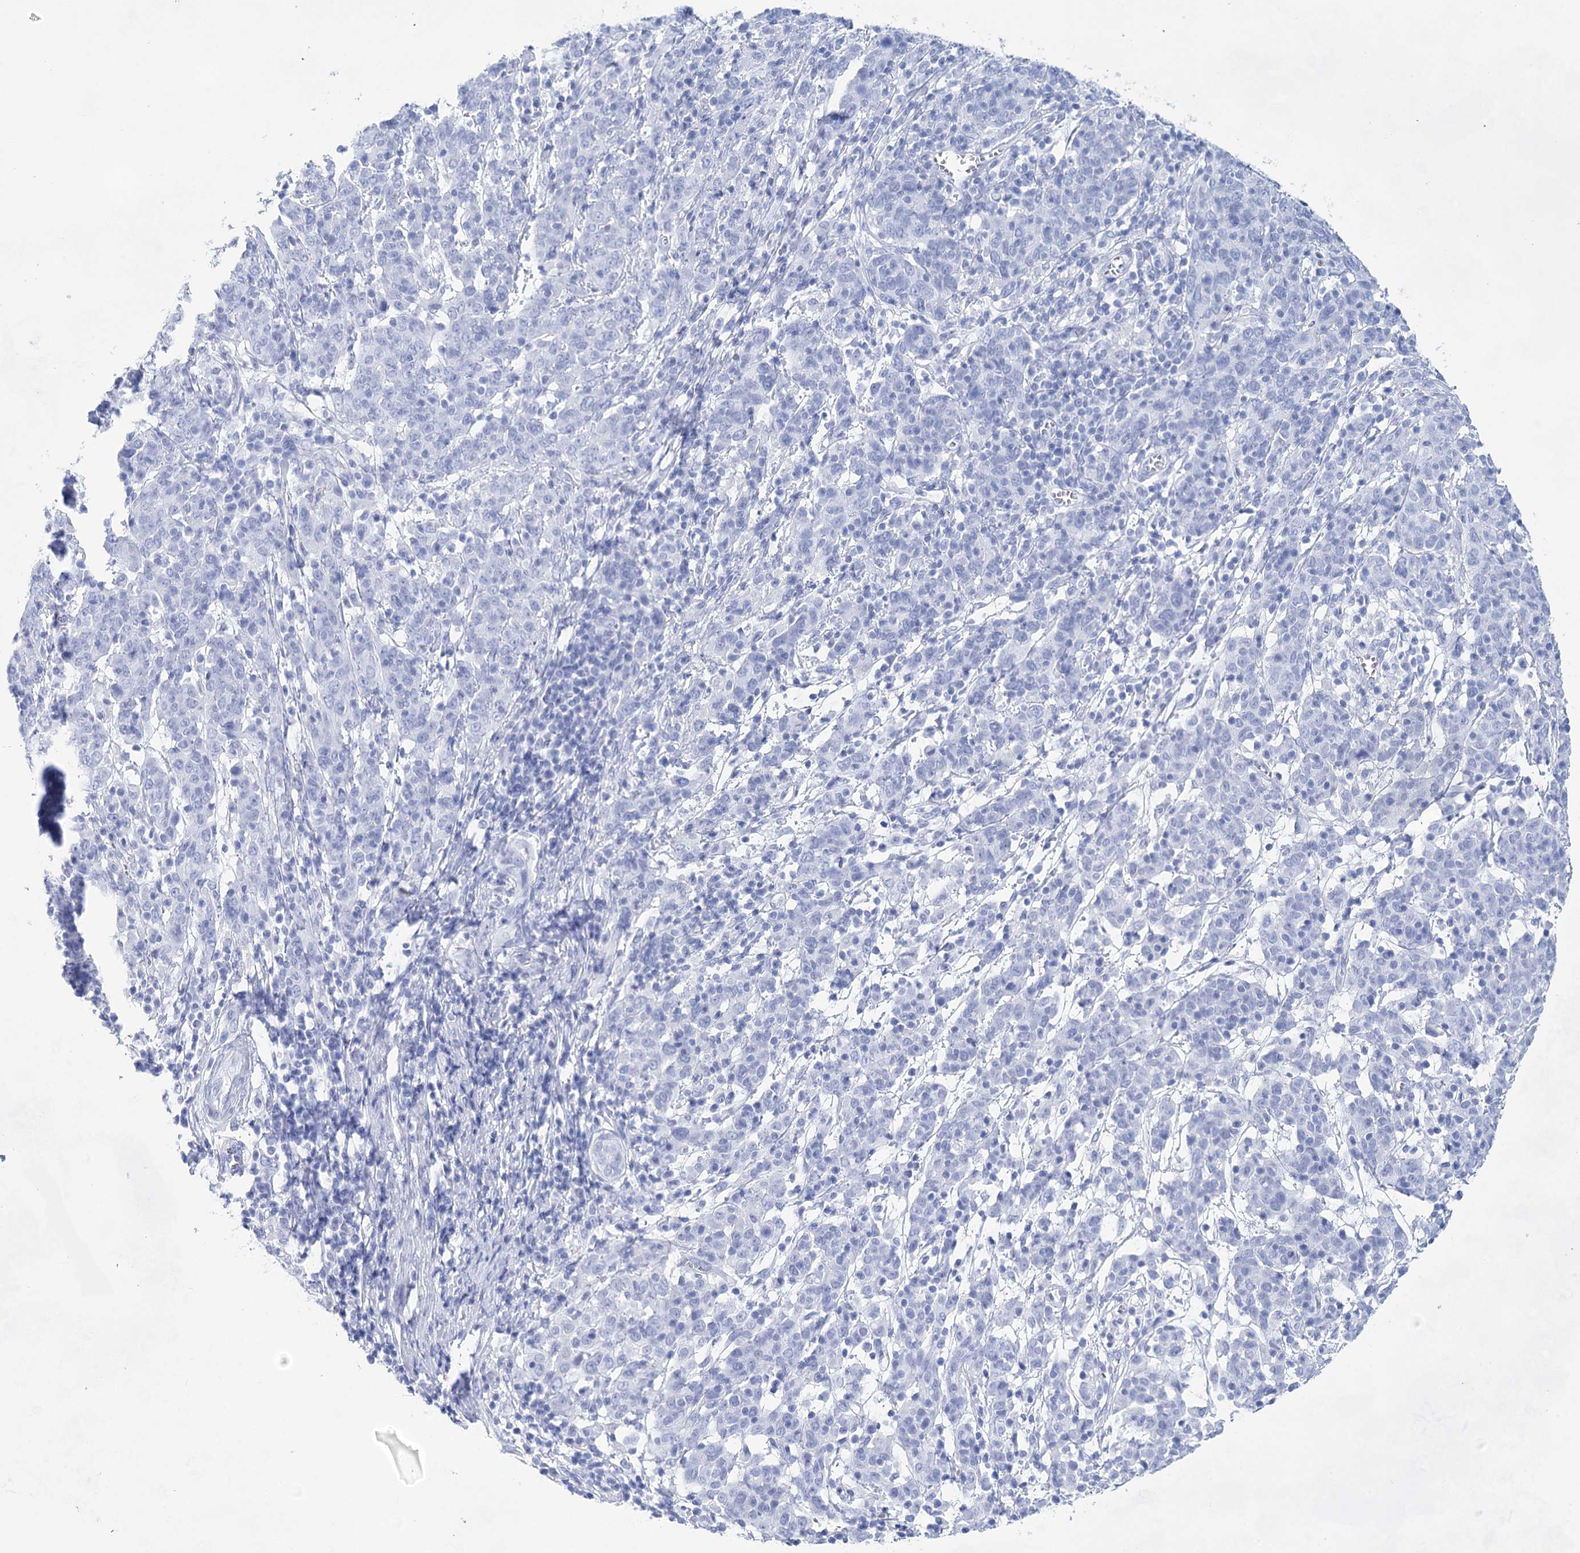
{"staining": {"intensity": "negative", "quantity": "none", "location": "none"}, "tissue": "cervical cancer", "cell_type": "Tumor cells", "image_type": "cancer", "snomed": [{"axis": "morphology", "description": "Squamous cell carcinoma, NOS"}, {"axis": "topography", "description": "Cervix"}], "caption": "Tumor cells are negative for brown protein staining in cervical squamous cell carcinoma.", "gene": "LALBA", "patient": {"sex": "female", "age": 67}}